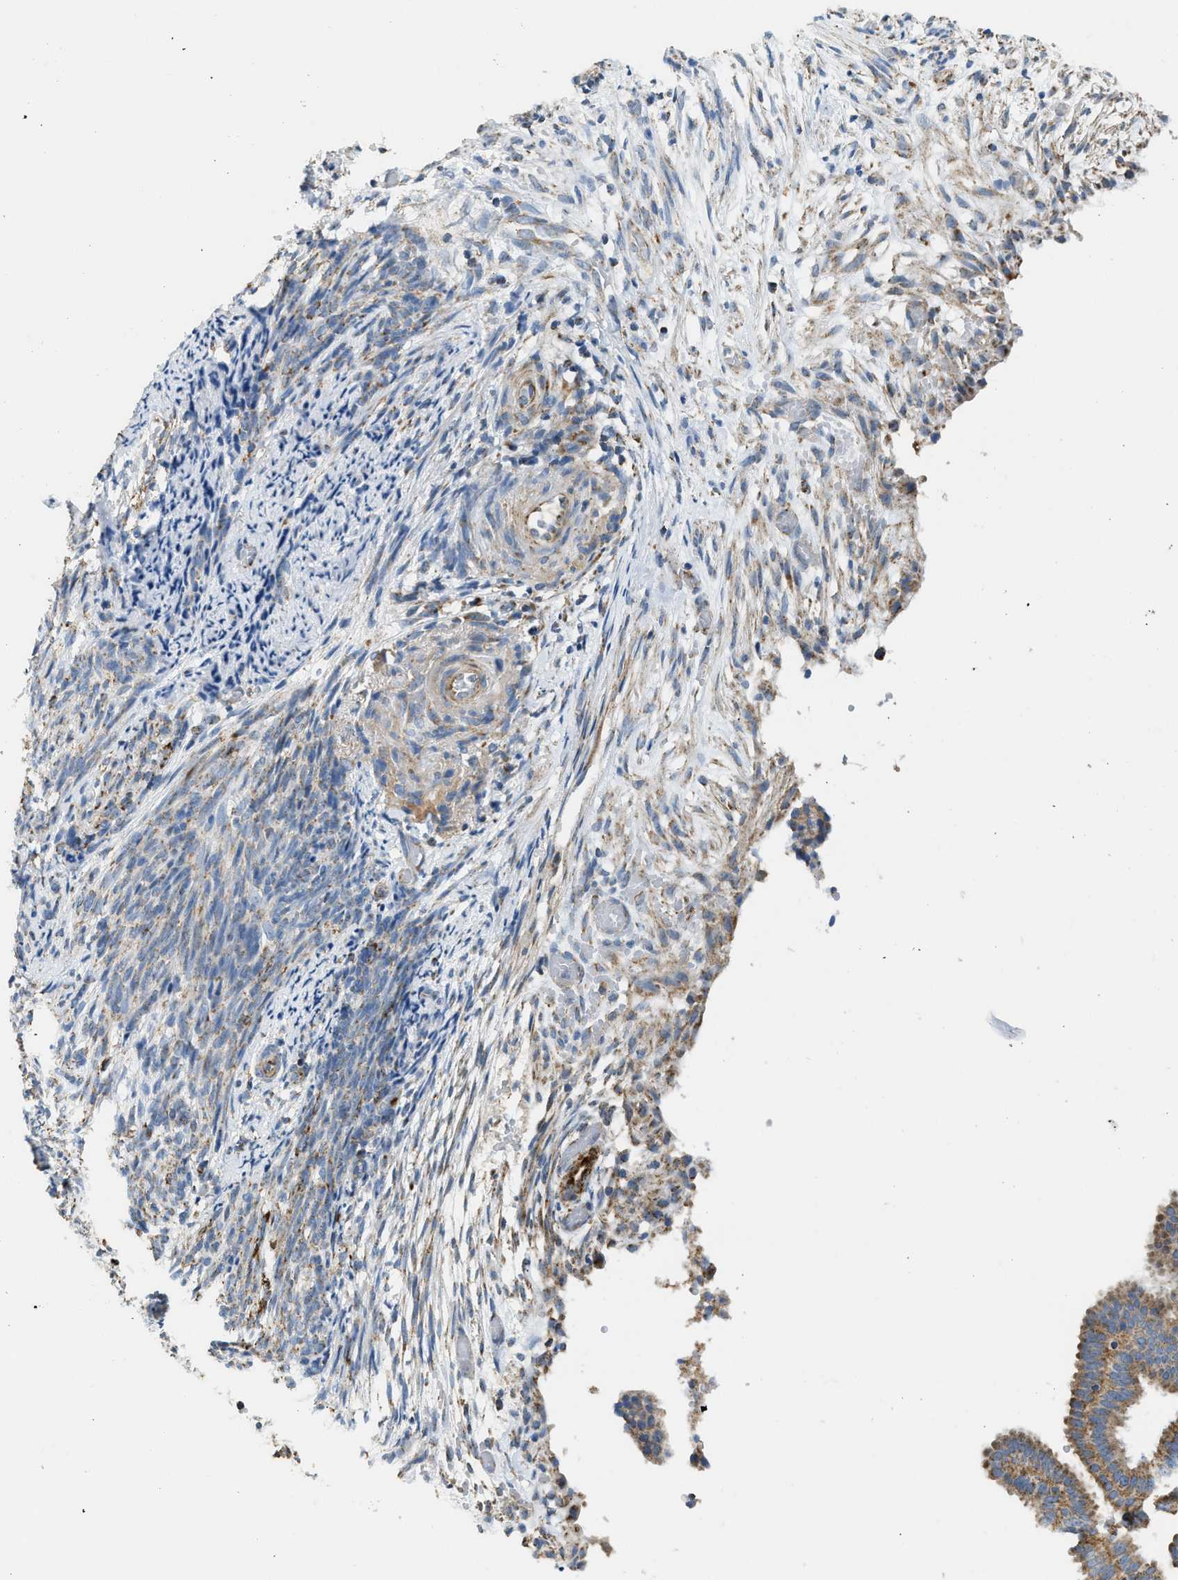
{"staining": {"intensity": "moderate", "quantity": ">75%", "location": "cytoplasmic/membranous"}, "tissue": "endometrial cancer", "cell_type": "Tumor cells", "image_type": "cancer", "snomed": [{"axis": "morphology", "description": "Adenocarcinoma, NOS"}, {"axis": "topography", "description": "Endometrium"}], "caption": "An immunohistochemistry photomicrograph of neoplastic tissue is shown. Protein staining in brown labels moderate cytoplasmic/membranous positivity in endometrial cancer within tumor cells.", "gene": "GOT2", "patient": {"sex": "female", "age": 58}}